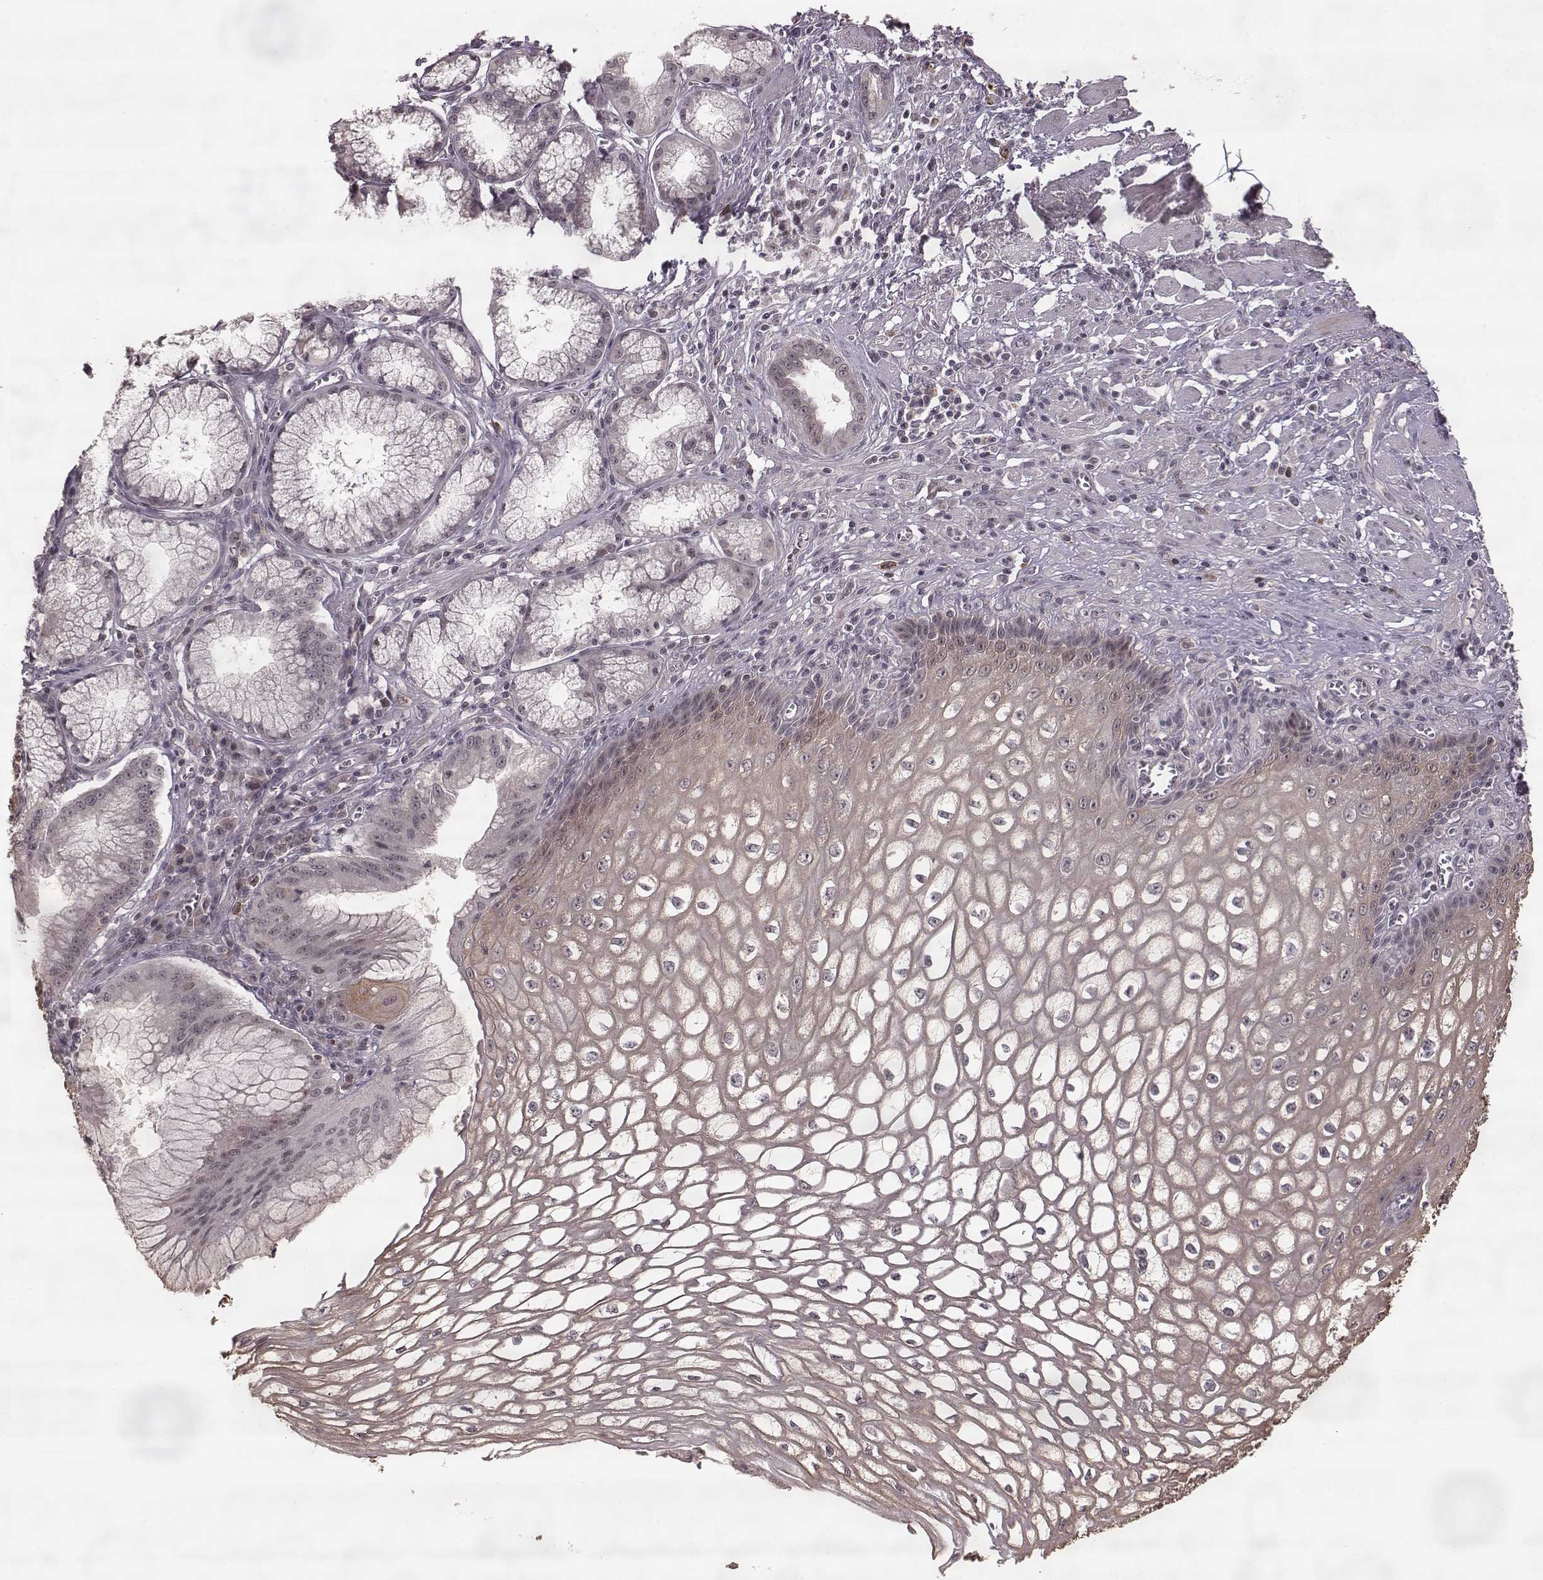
{"staining": {"intensity": "moderate", "quantity": ">75%", "location": "cytoplasmic/membranous"}, "tissue": "esophagus", "cell_type": "Squamous epithelial cells", "image_type": "normal", "snomed": [{"axis": "morphology", "description": "Normal tissue, NOS"}, {"axis": "topography", "description": "Esophagus"}], "caption": "Squamous epithelial cells display medium levels of moderate cytoplasmic/membranous staining in approximately >75% of cells in unremarkable human esophagus. (Stains: DAB (3,3'-diaminobenzidine) in brown, nuclei in blue, Microscopy: brightfield microscopy at high magnification).", "gene": "ELOVL5", "patient": {"sex": "male", "age": 58}}